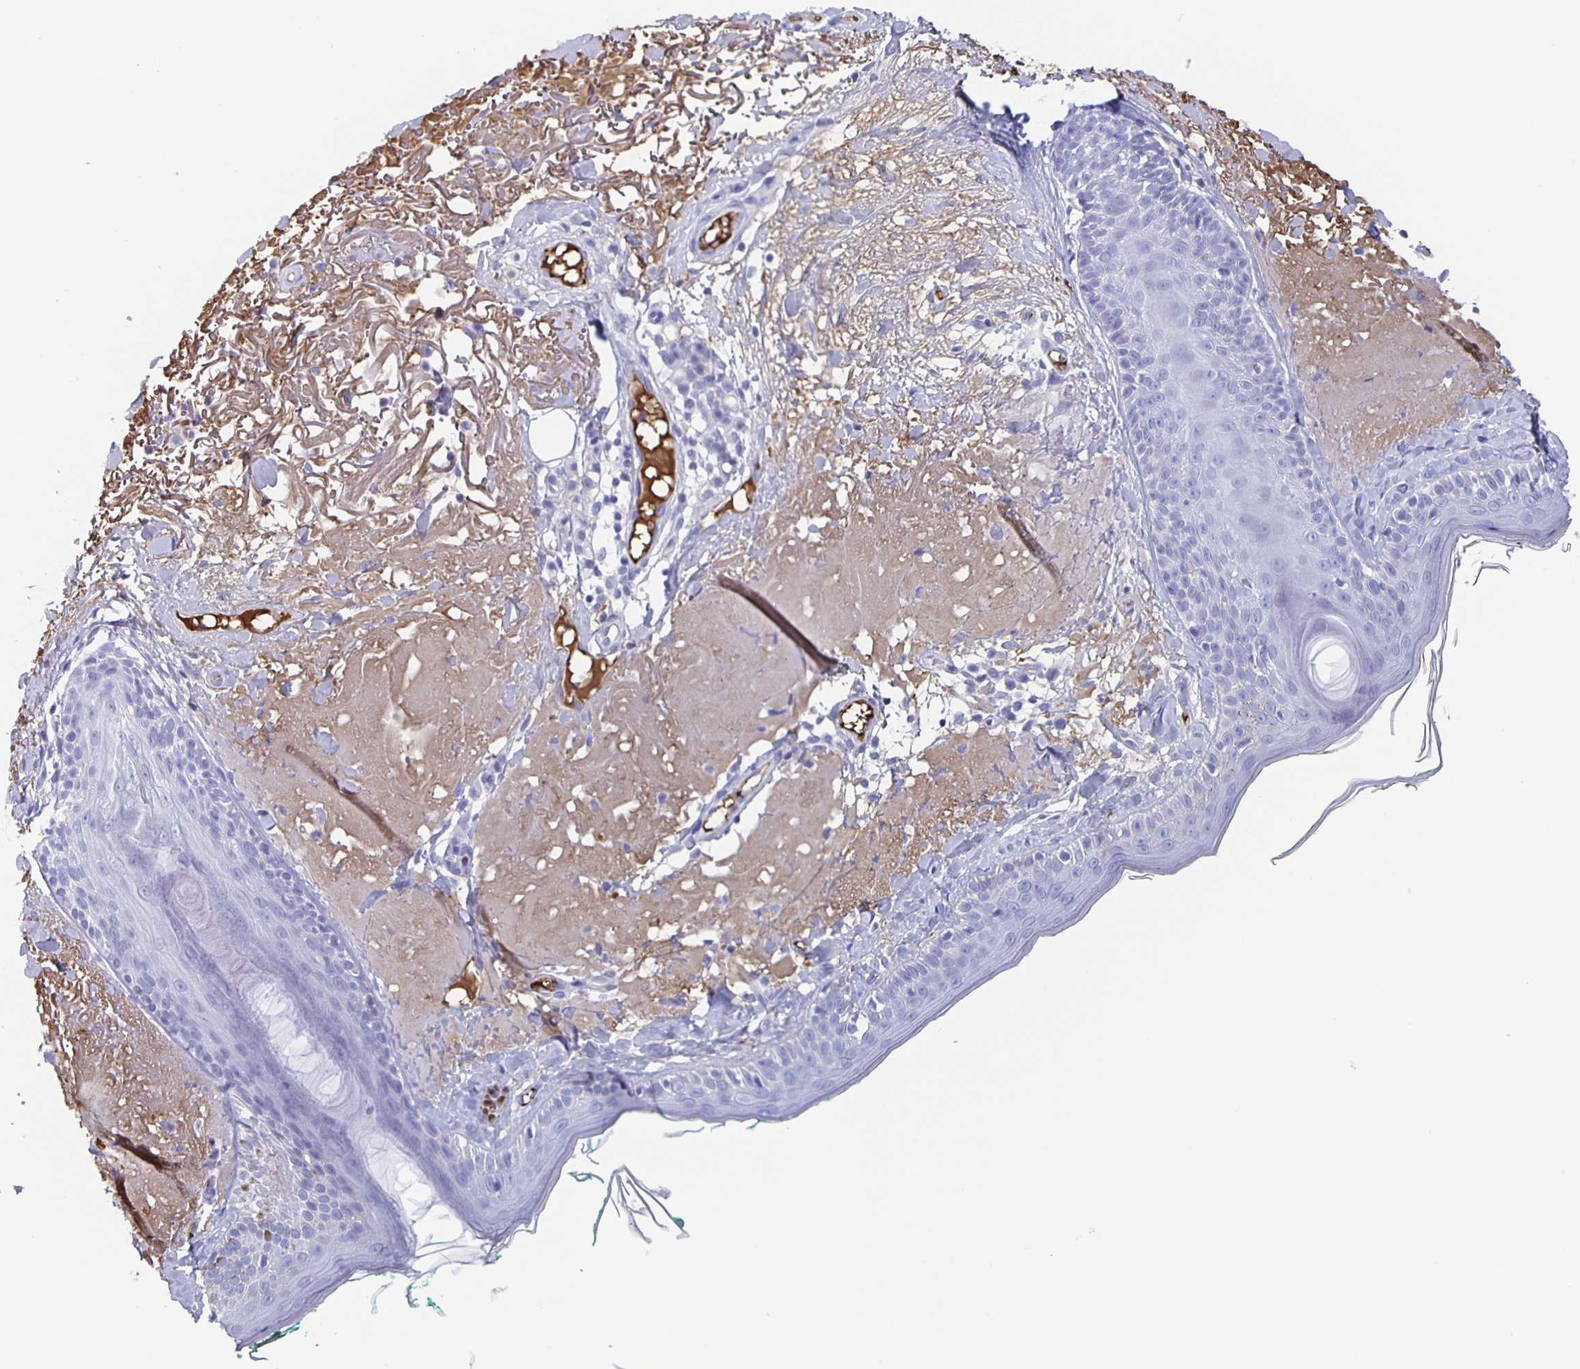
{"staining": {"intensity": "negative", "quantity": "none", "location": "none"}, "tissue": "skin", "cell_type": "Fibroblasts", "image_type": "normal", "snomed": [{"axis": "morphology", "description": "Normal tissue, NOS"}, {"axis": "topography", "description": "Skin"}], "caption": "Fibroblasts are negative for protein expression in normal human skin. (DAB (3,3'-diaminobenzidine) immunohistochemistry (IHC) visualized using brightfield microscopy, high magnification).", "gene": "FGA", "patient": {"sex": "male", "age": 73}}